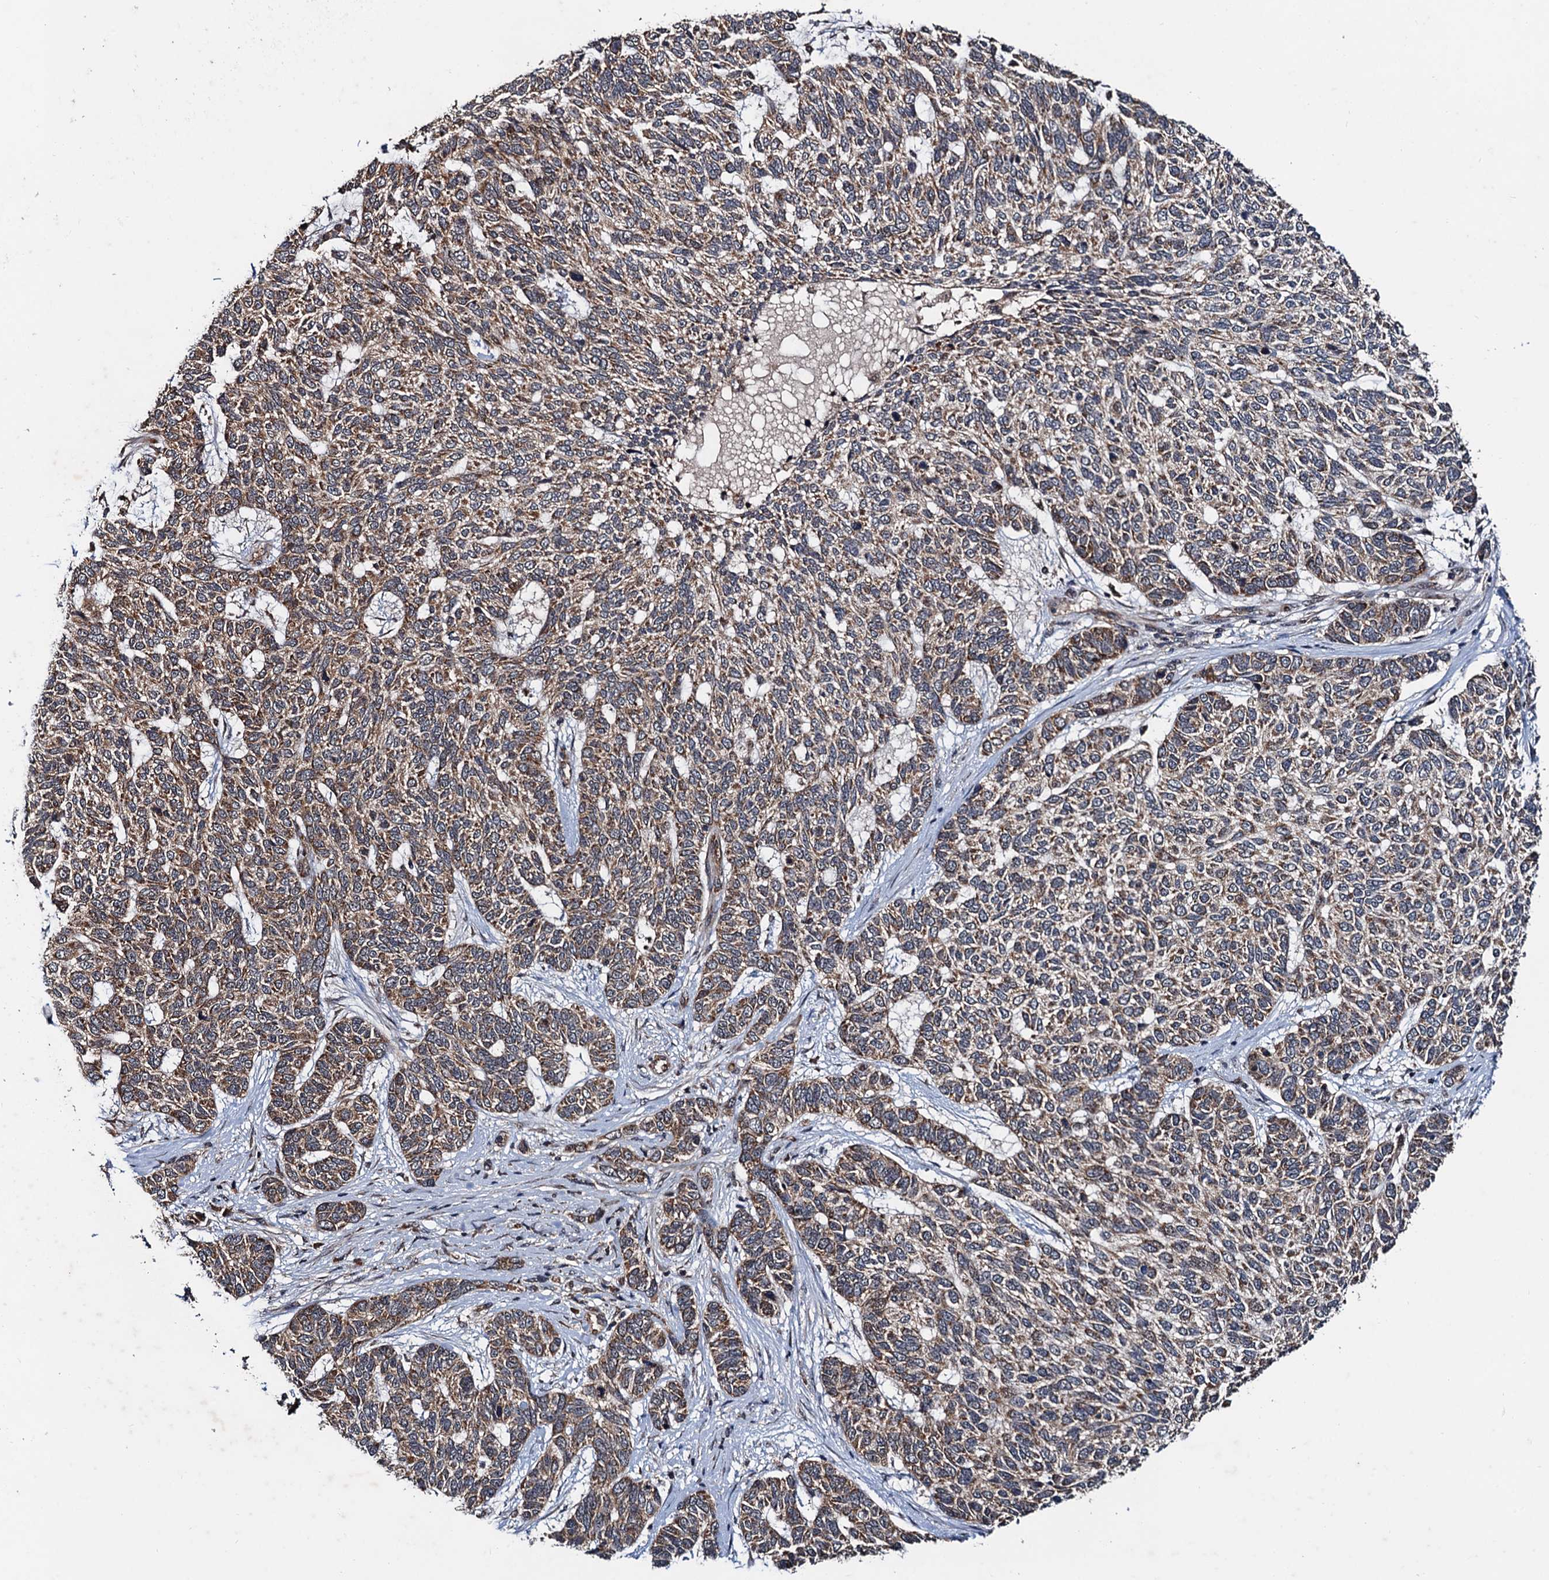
{"staining": {"intensity": "moderate", "quantity": "25%-75%", "location": "cytoplasmic/membranous"}, "tissue": "skin cancer", "cell_type": "Tumor cells", "image_type": "cancer", "snomed": [{"axis": "morphology", "description": "Basal cell carcinoma"}, {"axis": "topography", "description": "Skin"}], "caption": "Tumor cells demonstrate medium levels of moderate cytoplasmic/membranous positivity in about 25%-75% of cells in skin basal cell carcinoma. (DAB = brown stain, brightfield microscopy at high magnification).", "gene": "NAA16", "patient": {"sex": "female", "age": 65}}